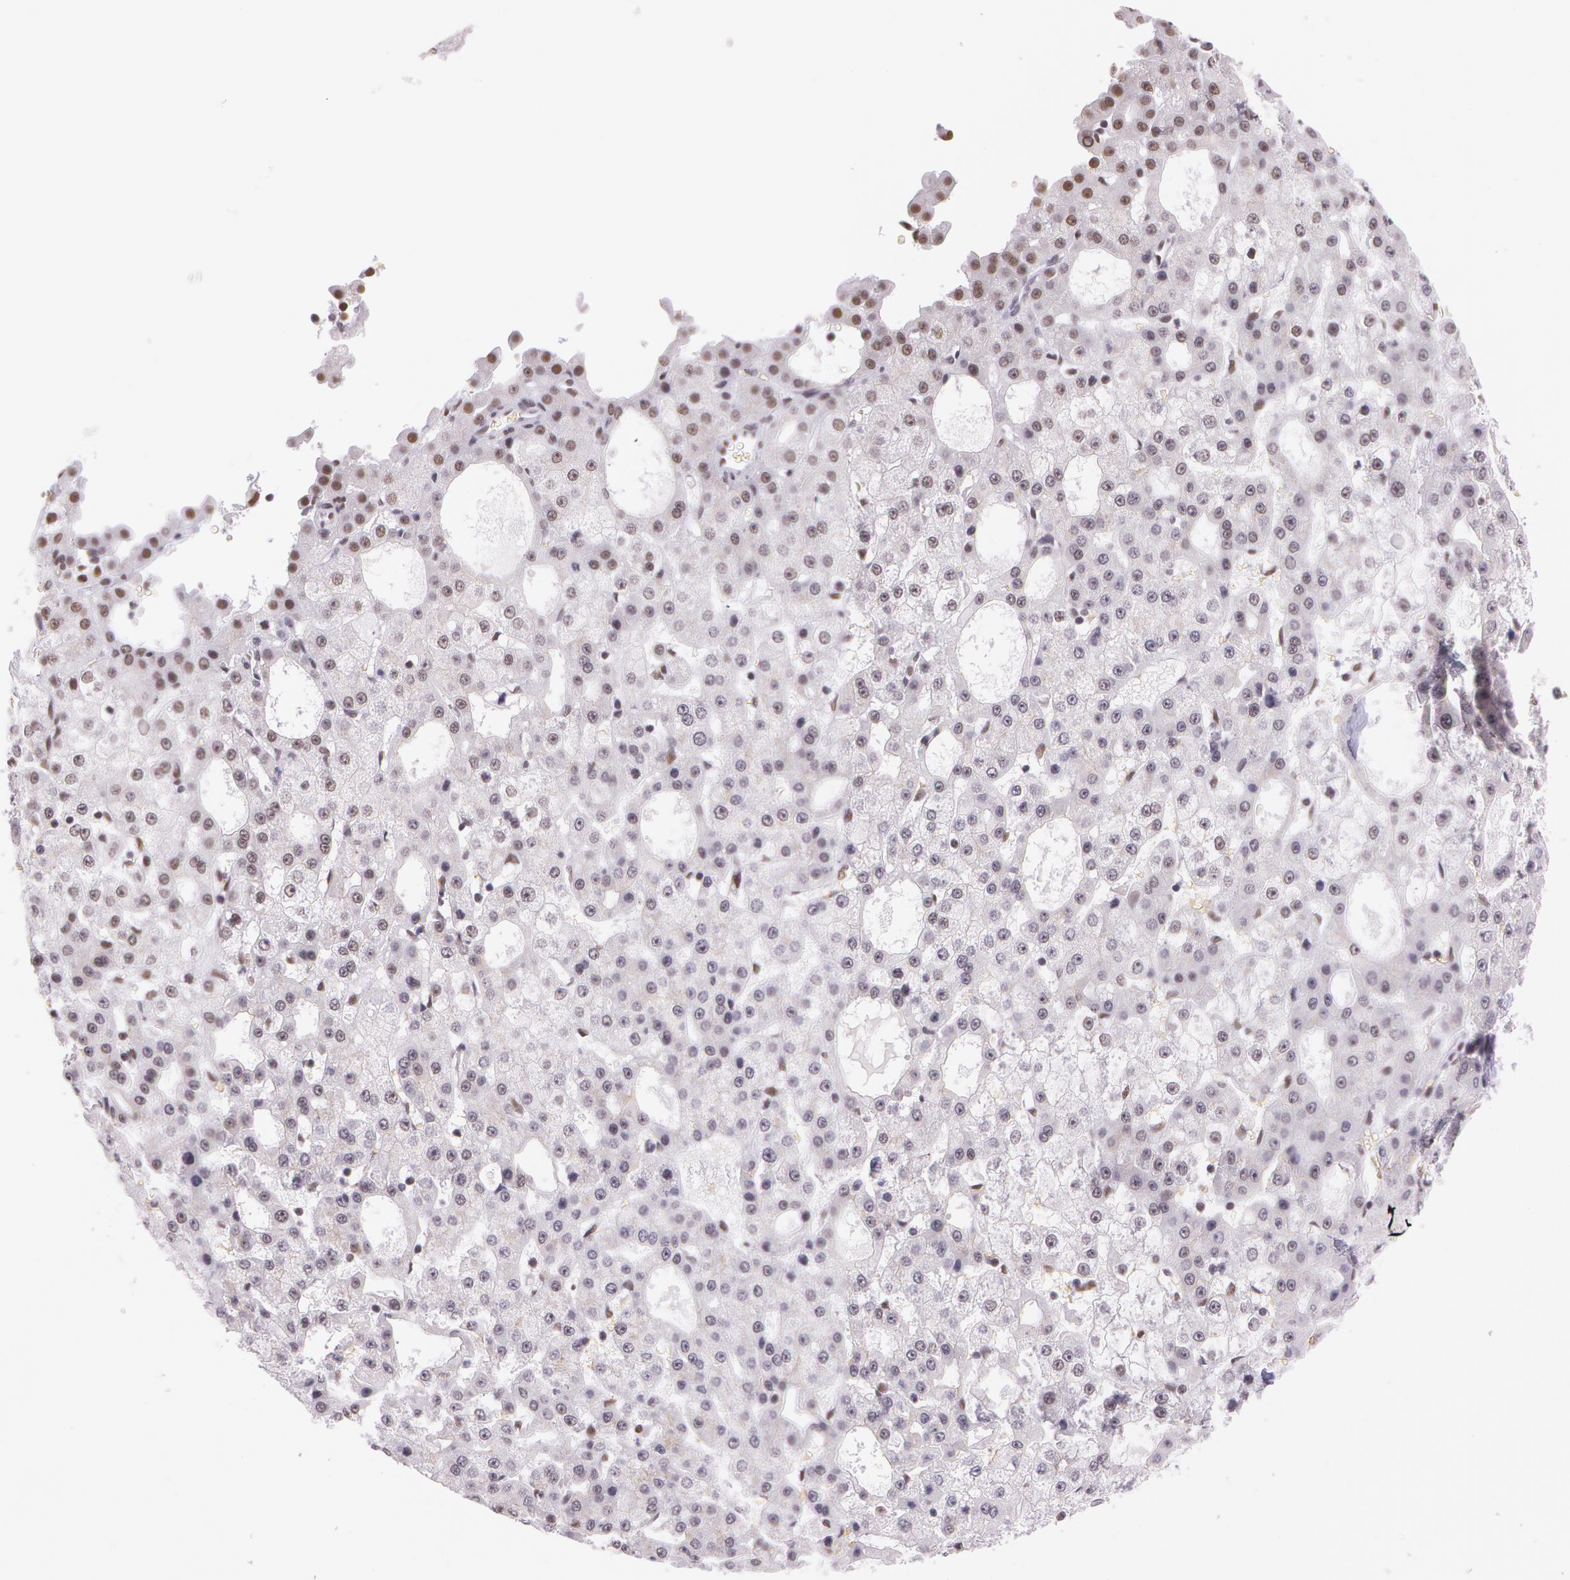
{"staining": {"intensity": "weak", "quantity": "<25%", "location": "nuclear"}, "tissue": "liver cancer", "cell_type": "Tumor cells", "image_type": "cancer", "snomed": [{"axis": "morphology", "description": "Carcinoma, Hepatocellular, NOS"}, {"axis": "topography", "description": "Liver"}], "caption": "DAB immunohistochemical staining of human liver cancer (hepatocellular carcinoma) exhibits no significant positivity in tumor cells.", "gene": "NBN", "patient": {"sex": "male", "age": 47}}